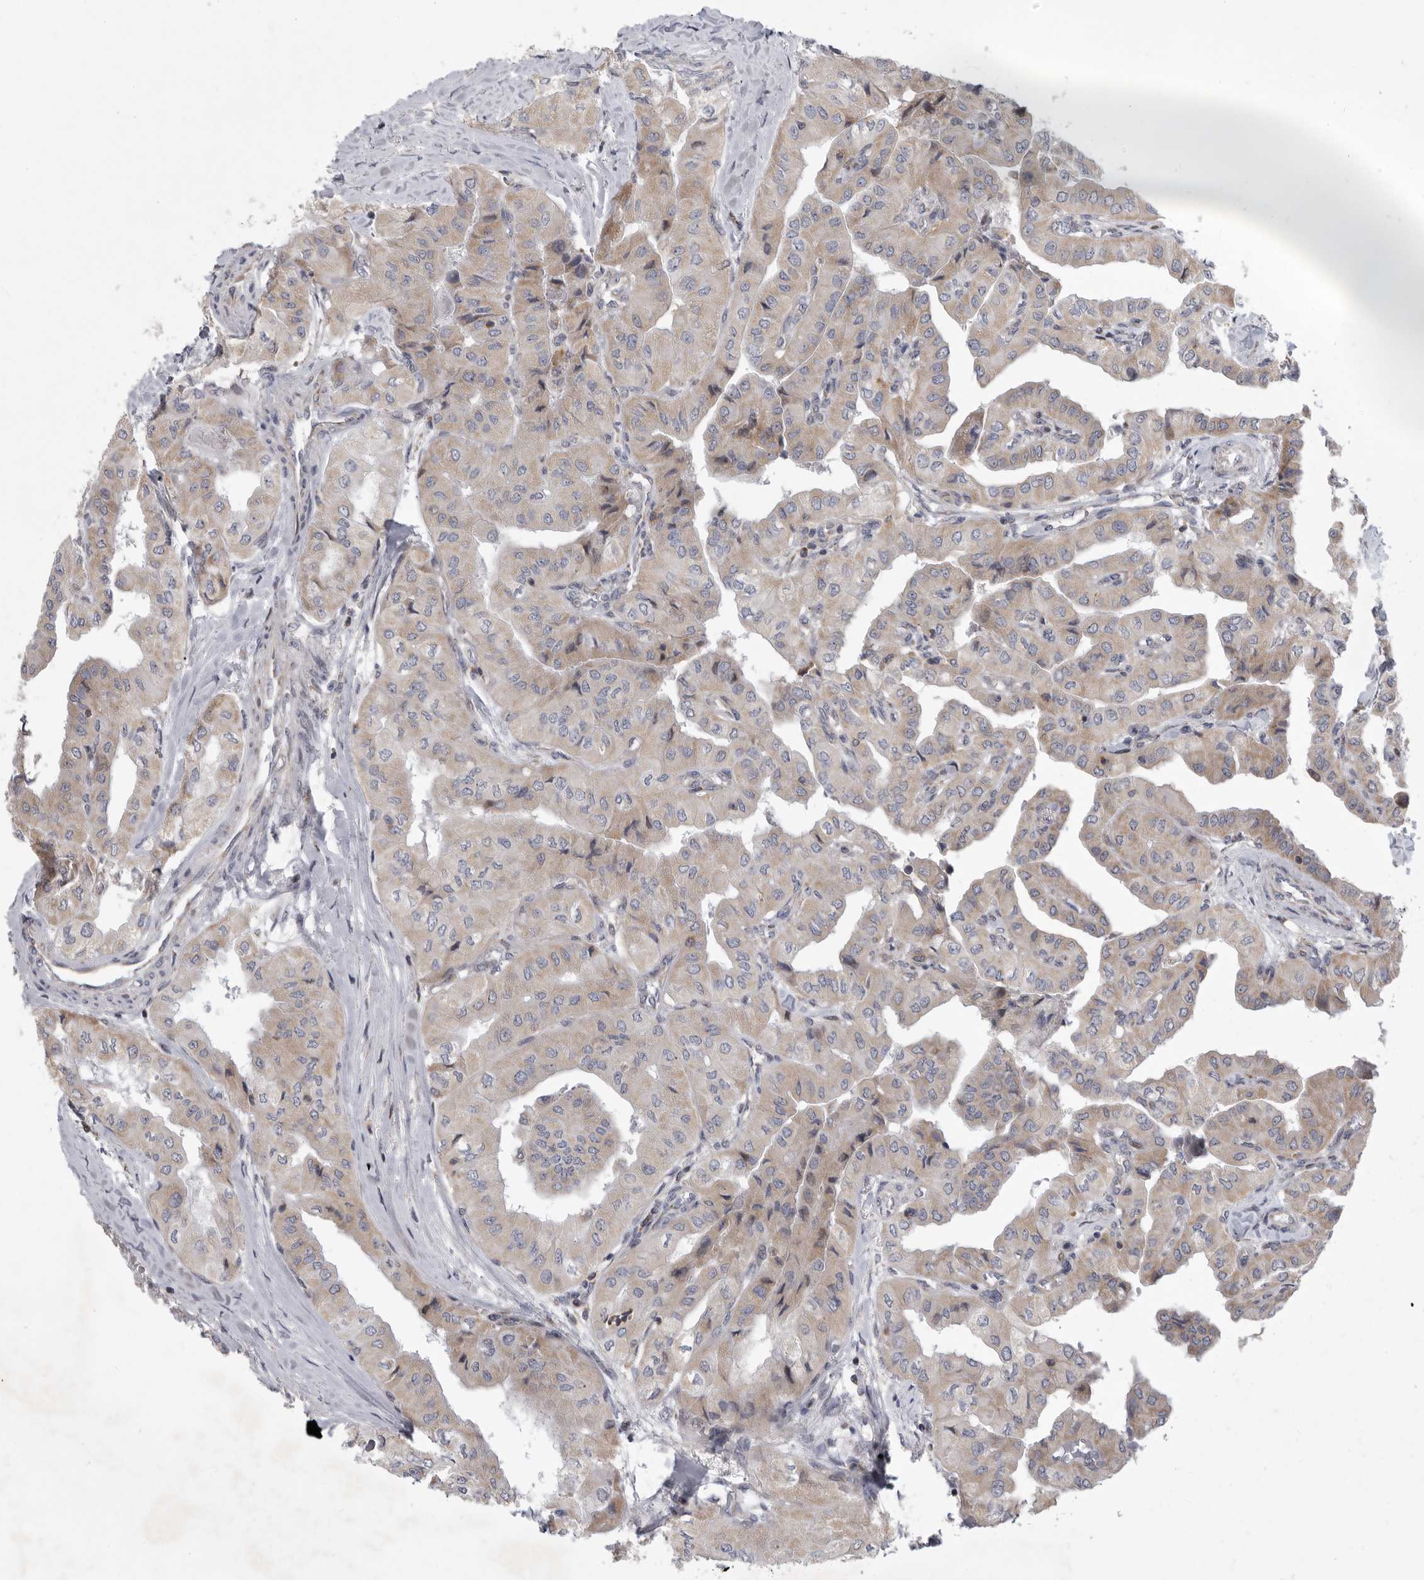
{"staining": {"intensity": "negative", "quantity": "none", "location": "none"}, "tissue": "thyroid cancer", "cell_type": "Tumor cells", "image_type": "cancer", "snomed": [{"axis": "morphology", "description": "Papillary adenocarcinoma, NOS"}, {"axis": "topography", "description": "Thyroid gland"}], "caption": "Protein analysis of thyroid papillary adenocarcinoma displays no significant expression in tumor cells.", "gene": "MPZL1", "patient": {"sex": "female", "age": 59}}